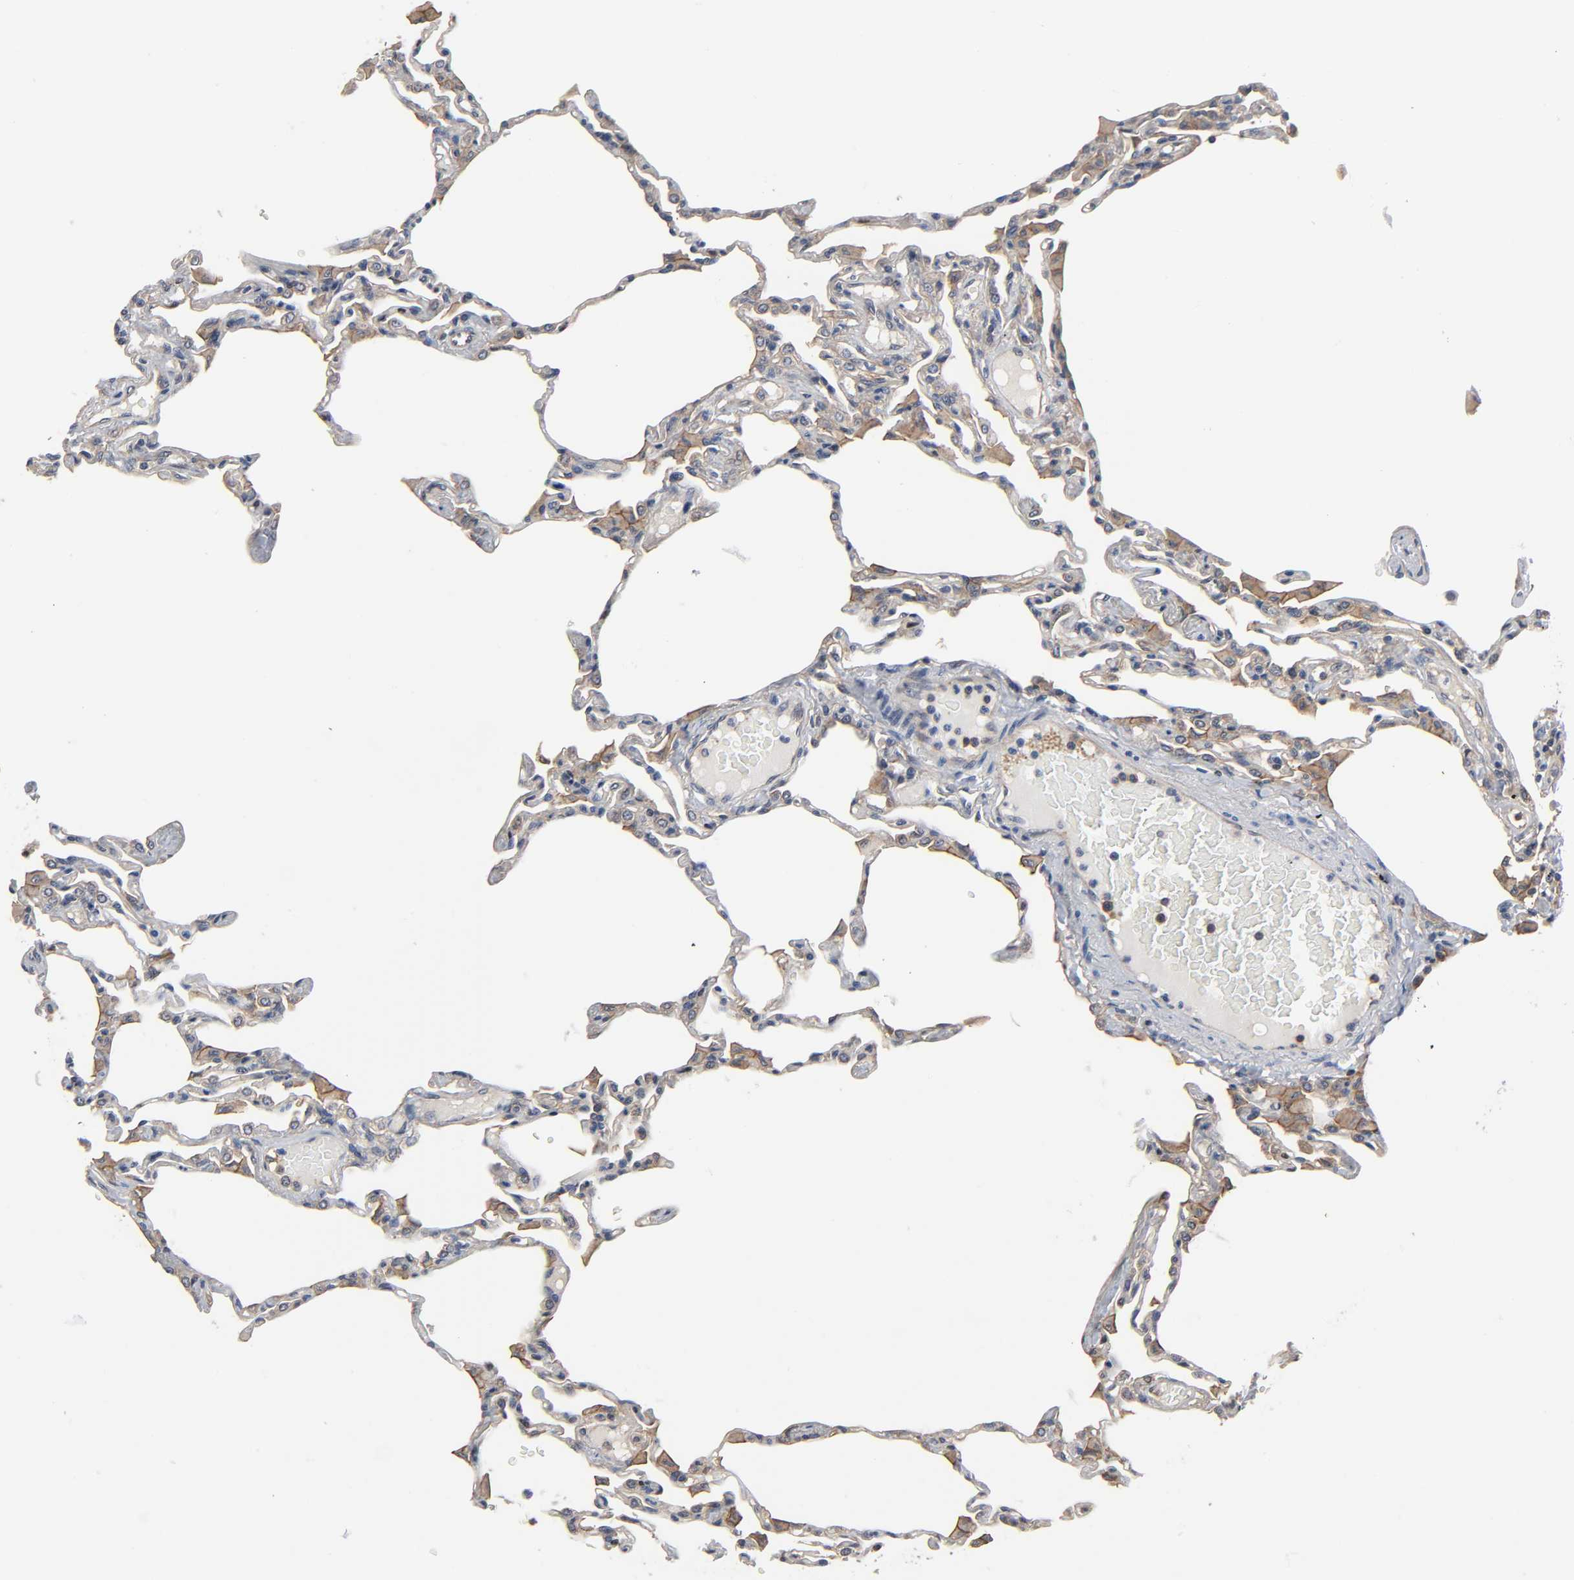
{"staining": {"intensity": "weak", "quantity": "25%-75%", "location": "cytoplasmic/membranous"}, "tissue": "lung", "cell_type": "Alveolar cells", "image_type": "normal", "snomed": [{"axis": "morphology", "description": "Normal tissue, NOS"}, {"axis": "topography", "description": "Lung"}], "caption": "IHC (DAB) staining of unremarkable lung shows weak cytoplasmic/membranous protein positivity in approximately 25%-75% of alveolar cells.", "gene": "DDX10", "patient": {"sex": "female", "age": 49}}